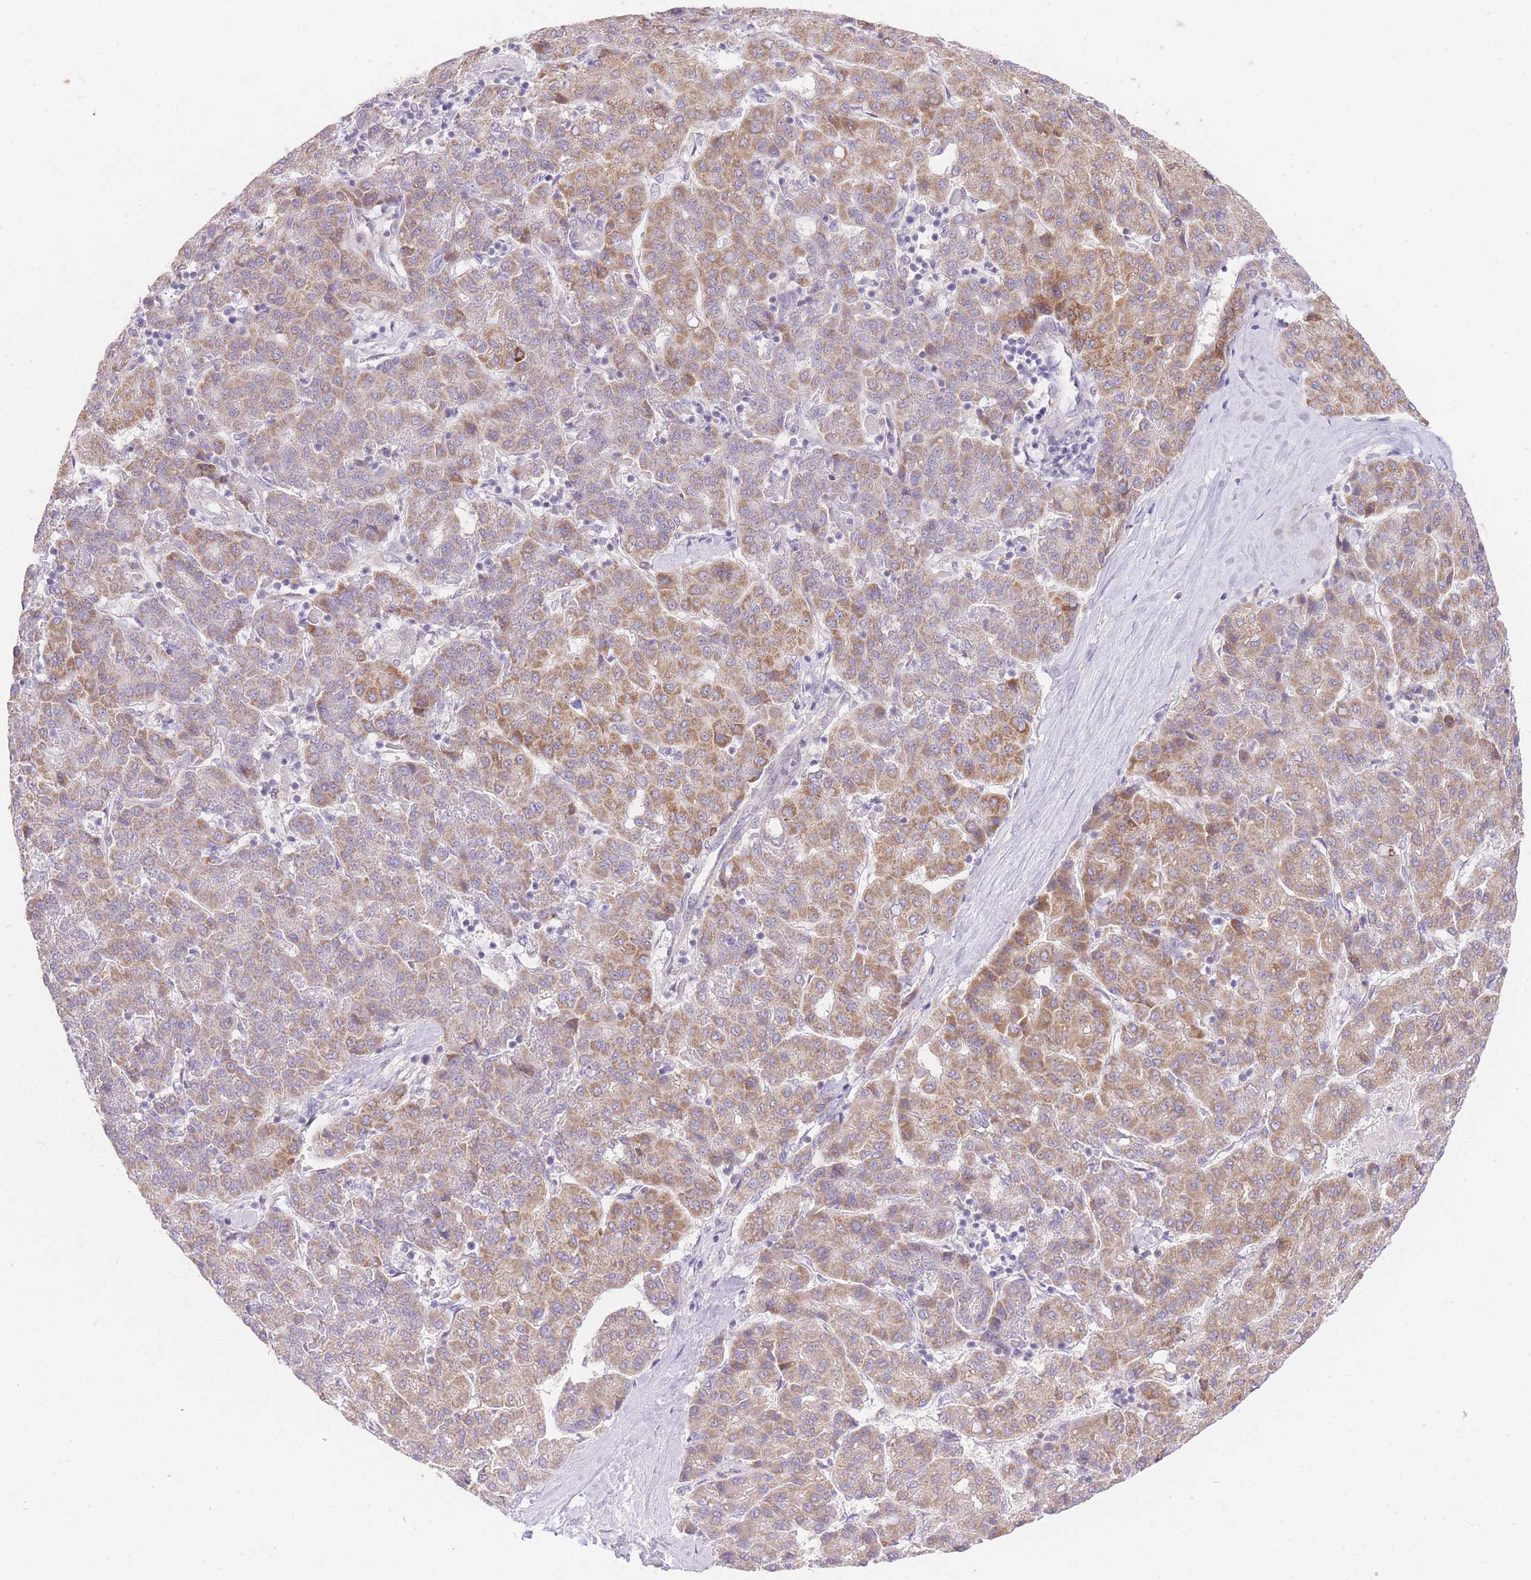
{"staining": {"intensity": "moderate", "quantity": ">75%", "location": "cytoplasmic/membranous"}, "tissue": "liver cancer", "cell_type": "Tumor cells", "image_type": "cancer", "snomed": [{"axis": "morphology", "description": "Carcinoma, Hepatocellular, NOS"}, {"axis": "topography", "description": "Liver"}], "caption": "This is a histology image of immunohistochemistry staining of liver cancer (hepatocellular carcinoma), which shows moderate expression in the cytoplasmic/membranous of tumor cells.", "gene": "UBXN7", "patient": {"sex": "male", "age": 65}}